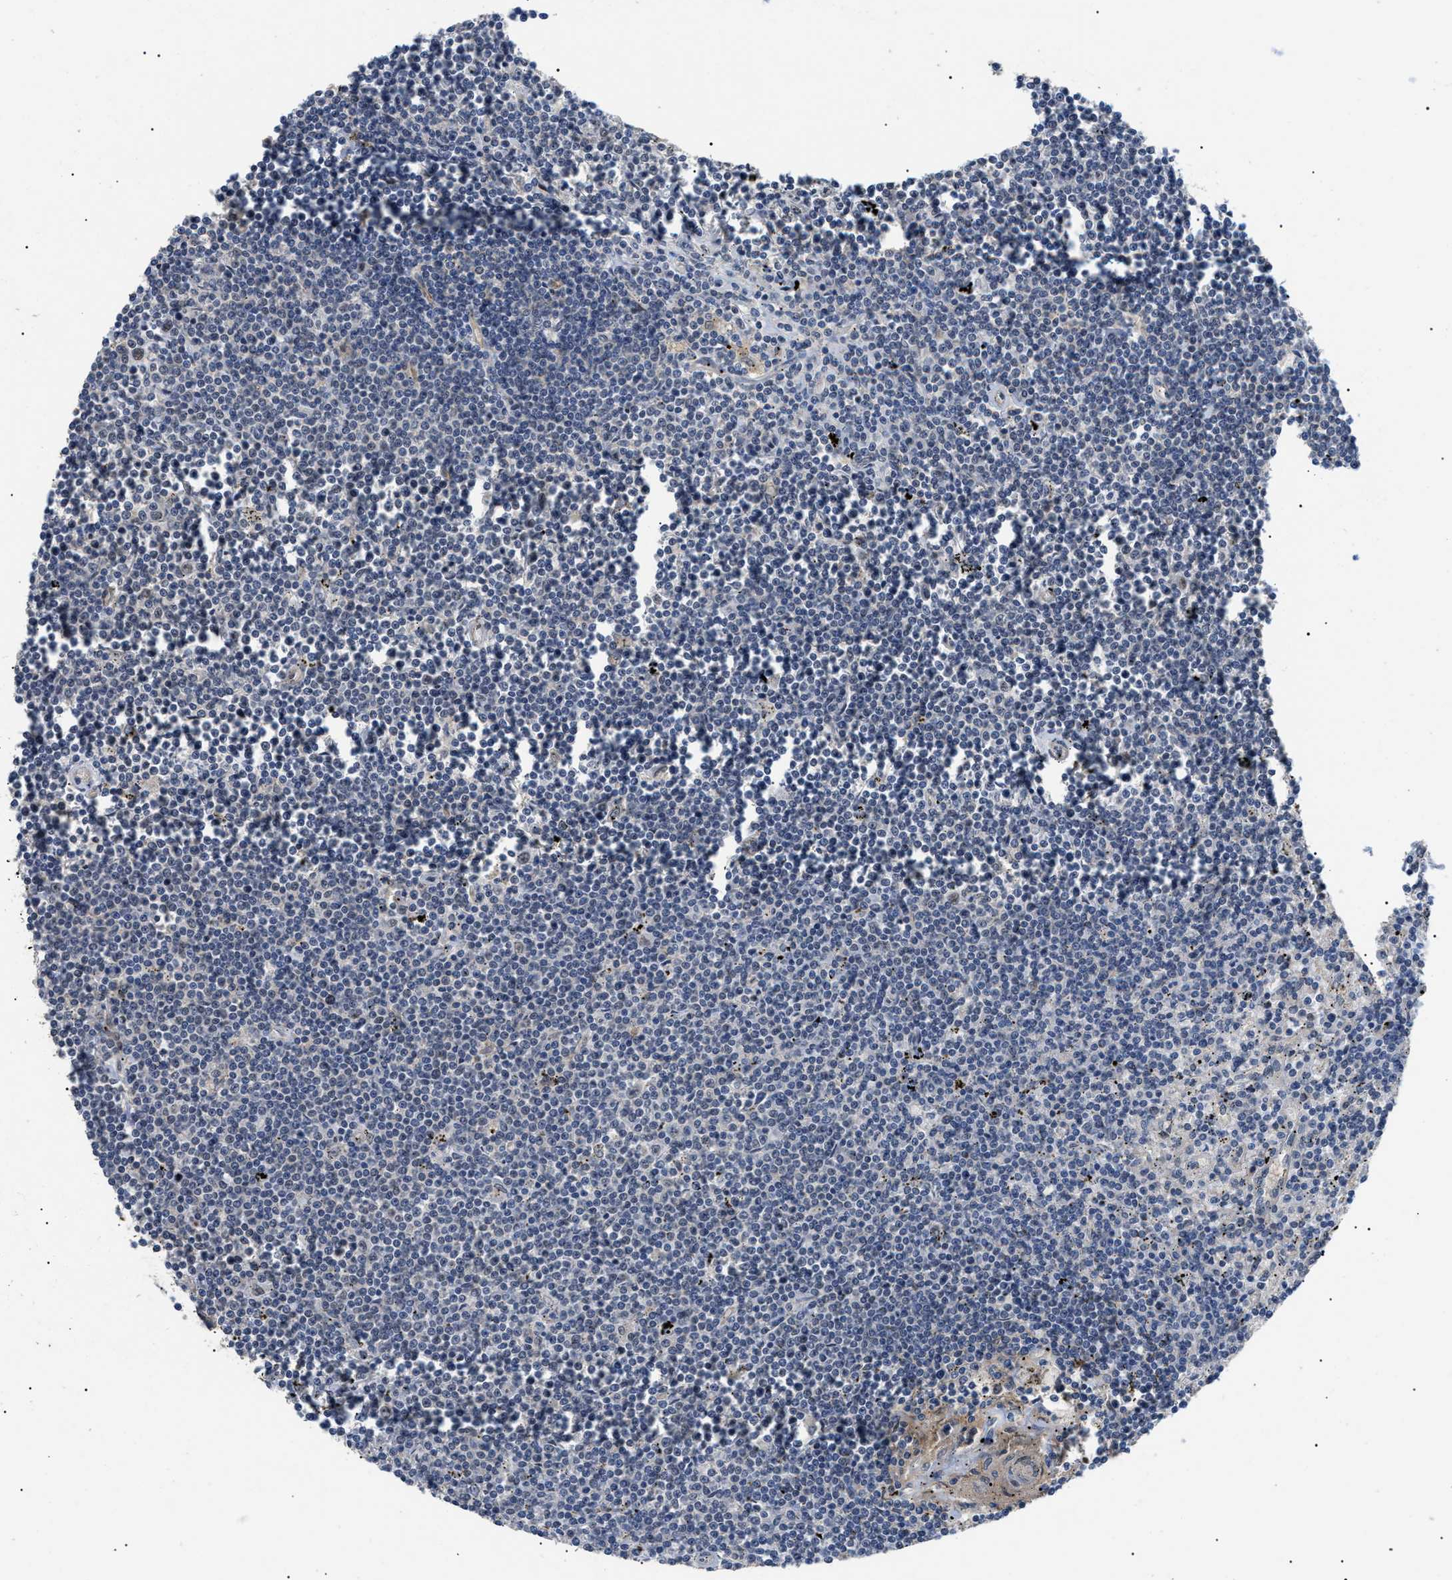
{"staining": {"intensity": "negative", "quantity": "none", "location": "none"}, "tissue": "lymphoma", "cell_type": "Tumor cells", "image_type": "cancer", "snomed": [{"axis": "morphology", "description": "Malignant lymphoma, non-Hodgkin's type, Low grade"}, {"axis": "topography", "description": "Spleen"}], "caption": "Immunohistochemistry (IHC) of human low-grade malignant lymphoma, non-Hodgkin's type reveals no expression in tumor cells.", "gene": "CRCP", "patient": {"sex": "male", "age": 76}}